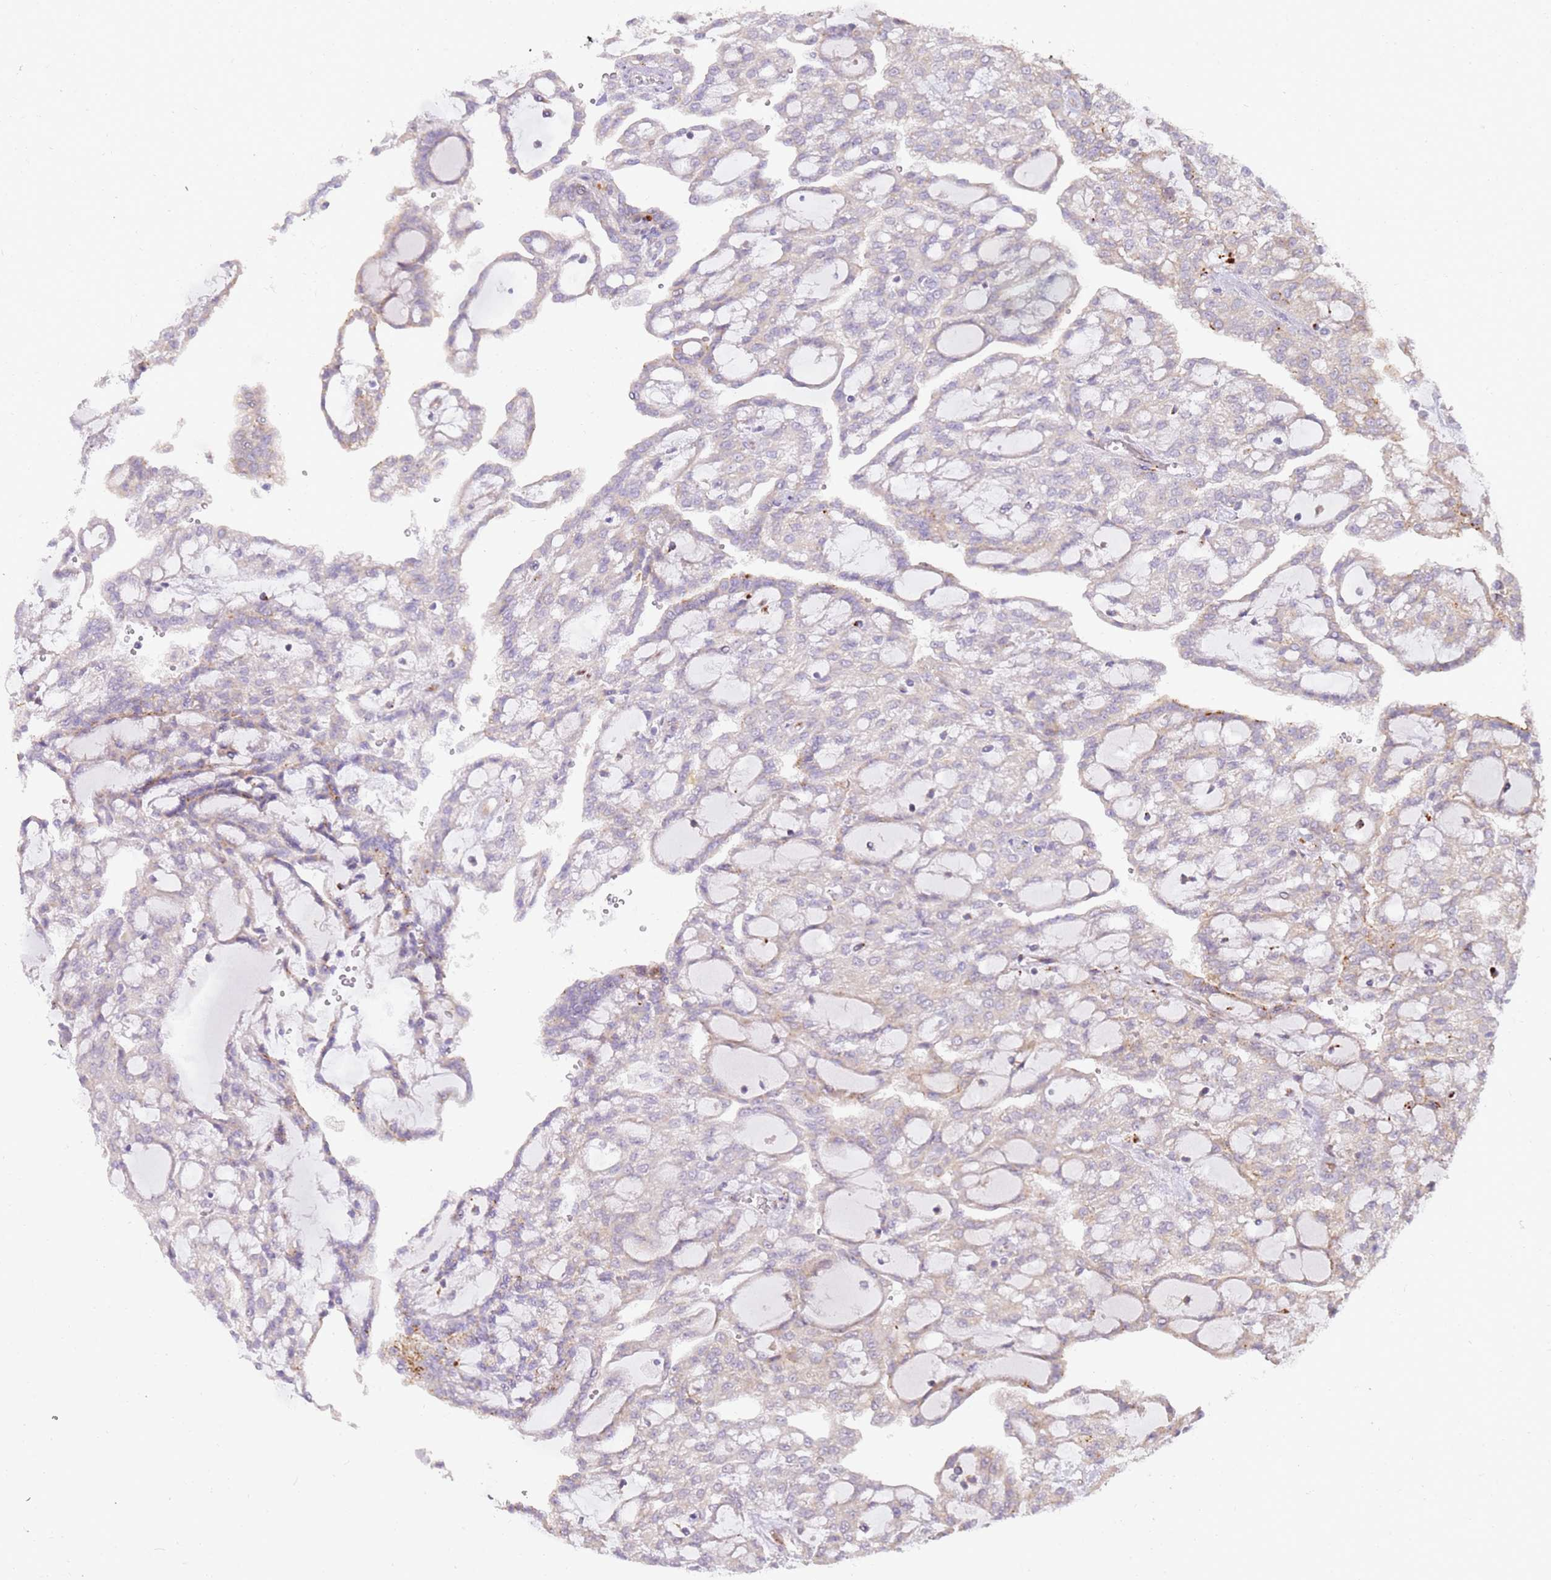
{"staining": {"intensity": "negative", "quantity": "none", "location": "none"}, "tissue": "renal cancer", "cell_type": "Tumor cells", "image_type": "cancer", "snomed": [{"axis": "morphology", "description": "Adenocarcinoma, NOS"}, {"axis": "topography", "description": "Kidney"}], "caption": "Immunohistochemistry (IHC) of renal adenocarcinoma shows no positivity in tumor cells.", "gene": "GRAP", "patient": {"sex": "male", "age": 63}}